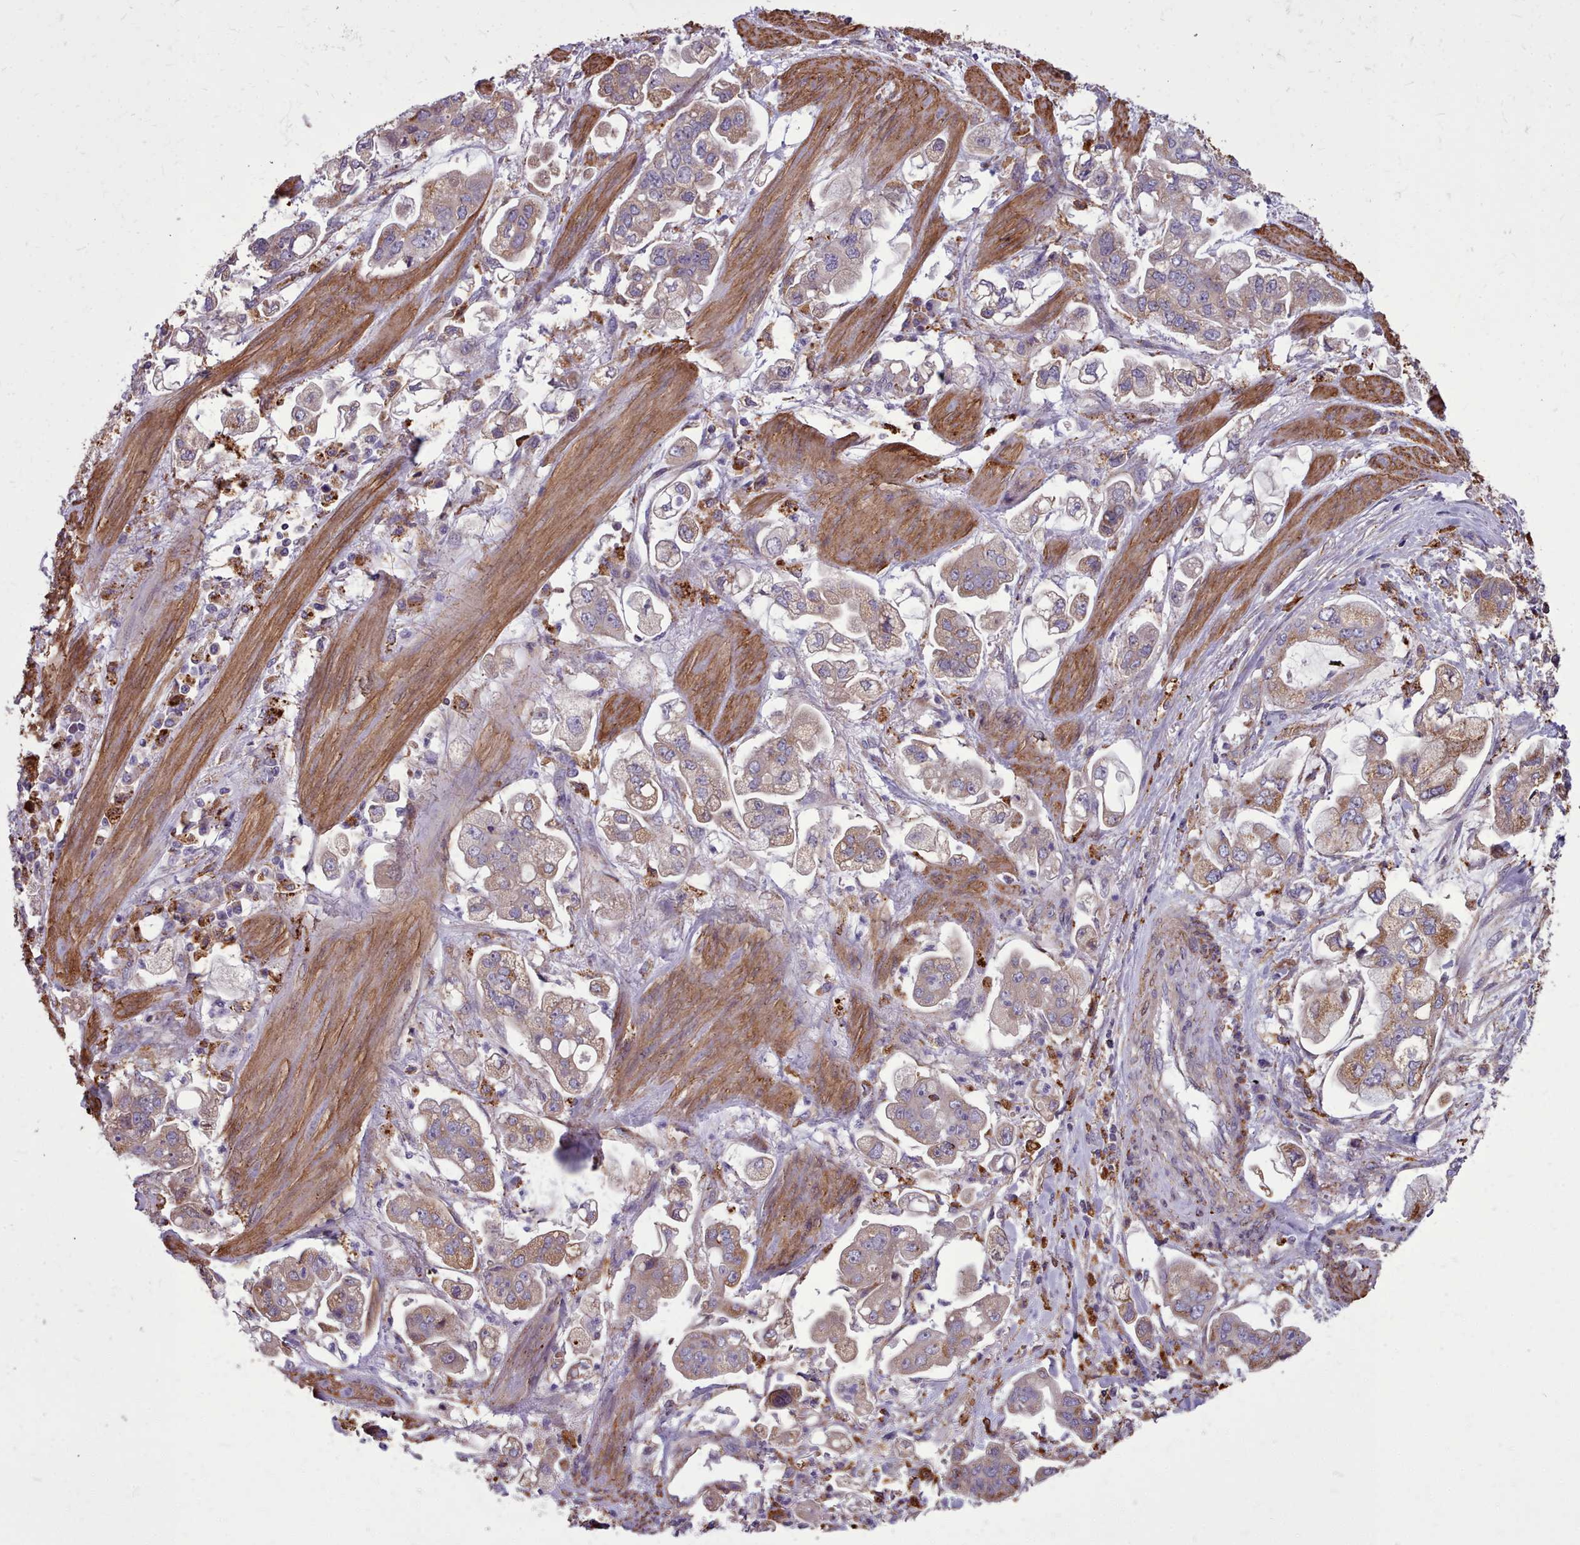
{"staining": {"intensity": "moderate", "quantity": "<25%", "location": "cytoplasmic/membranous"}, "tissue": "stomach cancer", "cell_type": "Tumor cells", "image_type": "cancer", "snomed": [{"axis": "morphology", "description": "Adenocarcinoma, NOS"}, {"axis": "topography", "description": "Stomach"}], "caption": "Adenocarcinoma (stomach) was stained to show a protein in brown. There is low levels of moderate cytoplasmic/membranous positivity in about <25% of tumor cells.", "gene": "PACSIN3", "patient": {"sex": "male", "age": 62}}